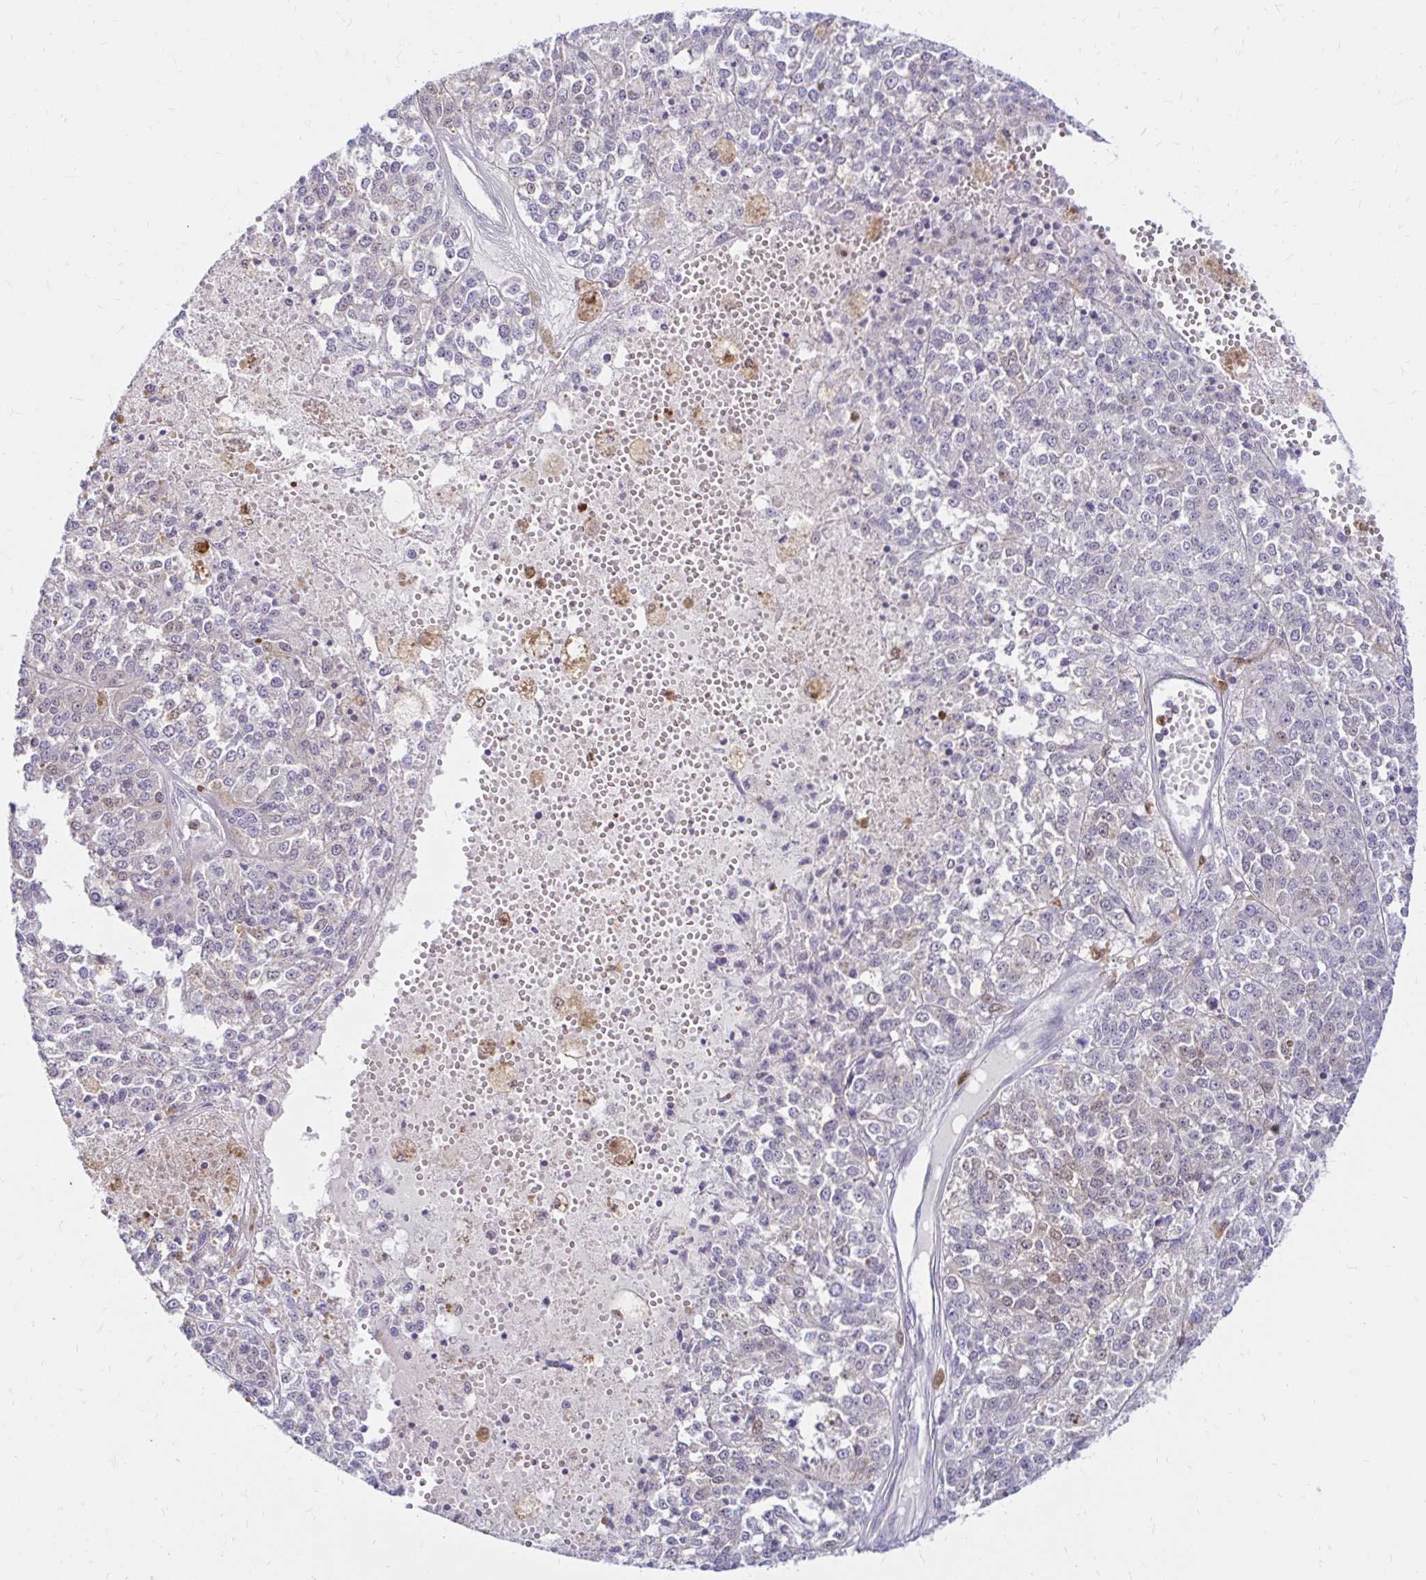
{"staining": {"intensity": "negative", "quantity": "none", "location": "none"}, "tissue": "melanoma", "cell_type": "Tumor cells", "image_type": "cancer", "snomed": [{"axis": "morphology", "description": "Malignant melanoma, Metastatic site"}, {"axis": "topography", "description": "Lymph node"}], "caption": "Immunohistochemical staining of human malignant melanoma (metastatic site) exhibits no significant positivity in tumor cells.", "gene": "PYCARD", "patient": {"sex": "female", "age": 64}}